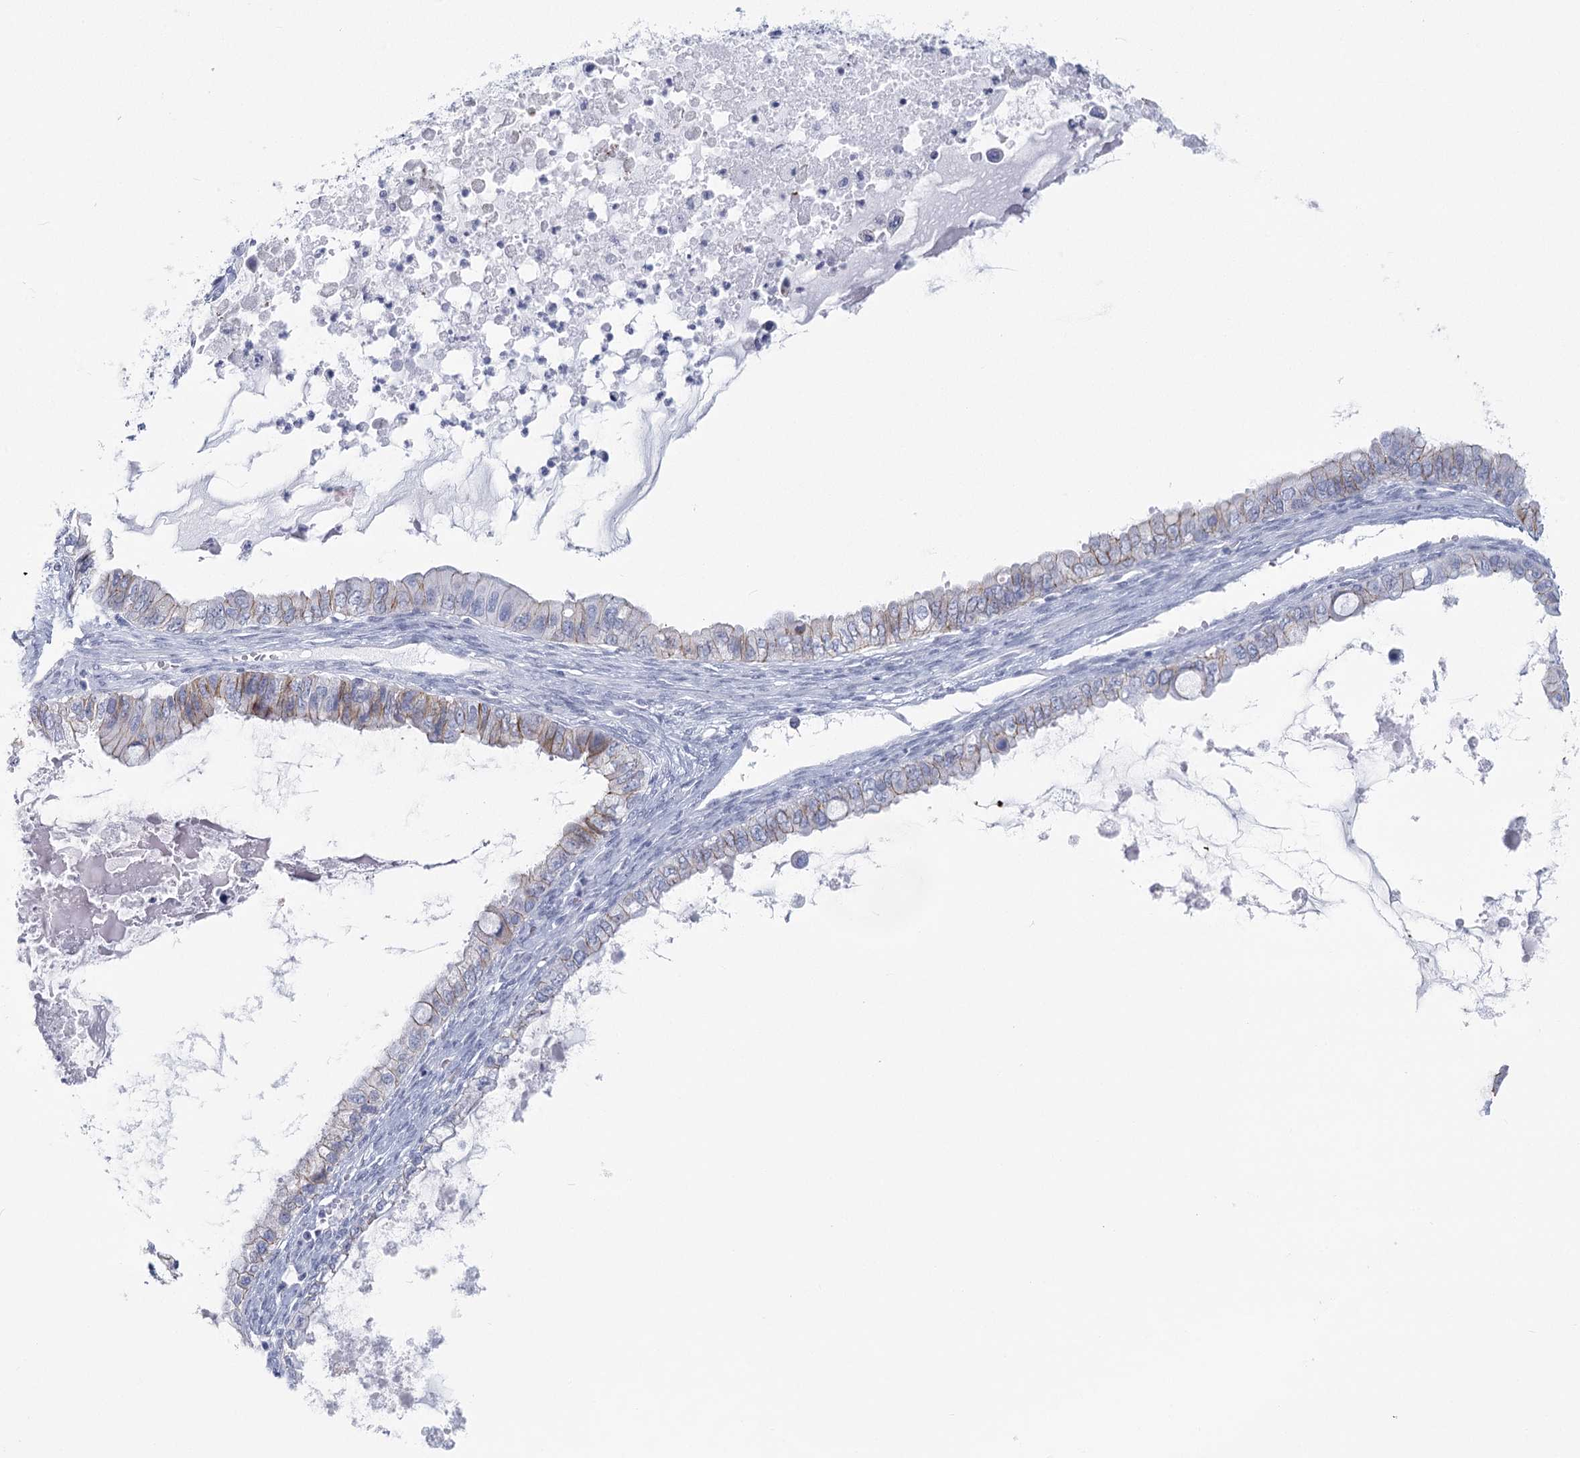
{"staining": {"intensity": "weak", "quantity": "25%-75%", "location": "cytoplasmic/membranous"}, "tissue": "ovarian cancer", "cell_type": "Tumor cells", "image_type": "cancer", "snomed": [{"axis": "morphology", "description": "Cystadenocarcinoma, mucinous, NOS"}, {"axis": "topography", "description": "Ovary"}], "caption": "A high-resolution photomicrograph shows immunohistochemistry staining of ovarian mucinous cystadenocarcinoma, which shows weak cytoplasmic/membranous expression in approximately 25%-75% of tumor cells. (brown staining indicates protein expression, while blue staining denotes nuclei).", "gene": "WNT8B", "patient": {"sex": "female", "age": 80}}